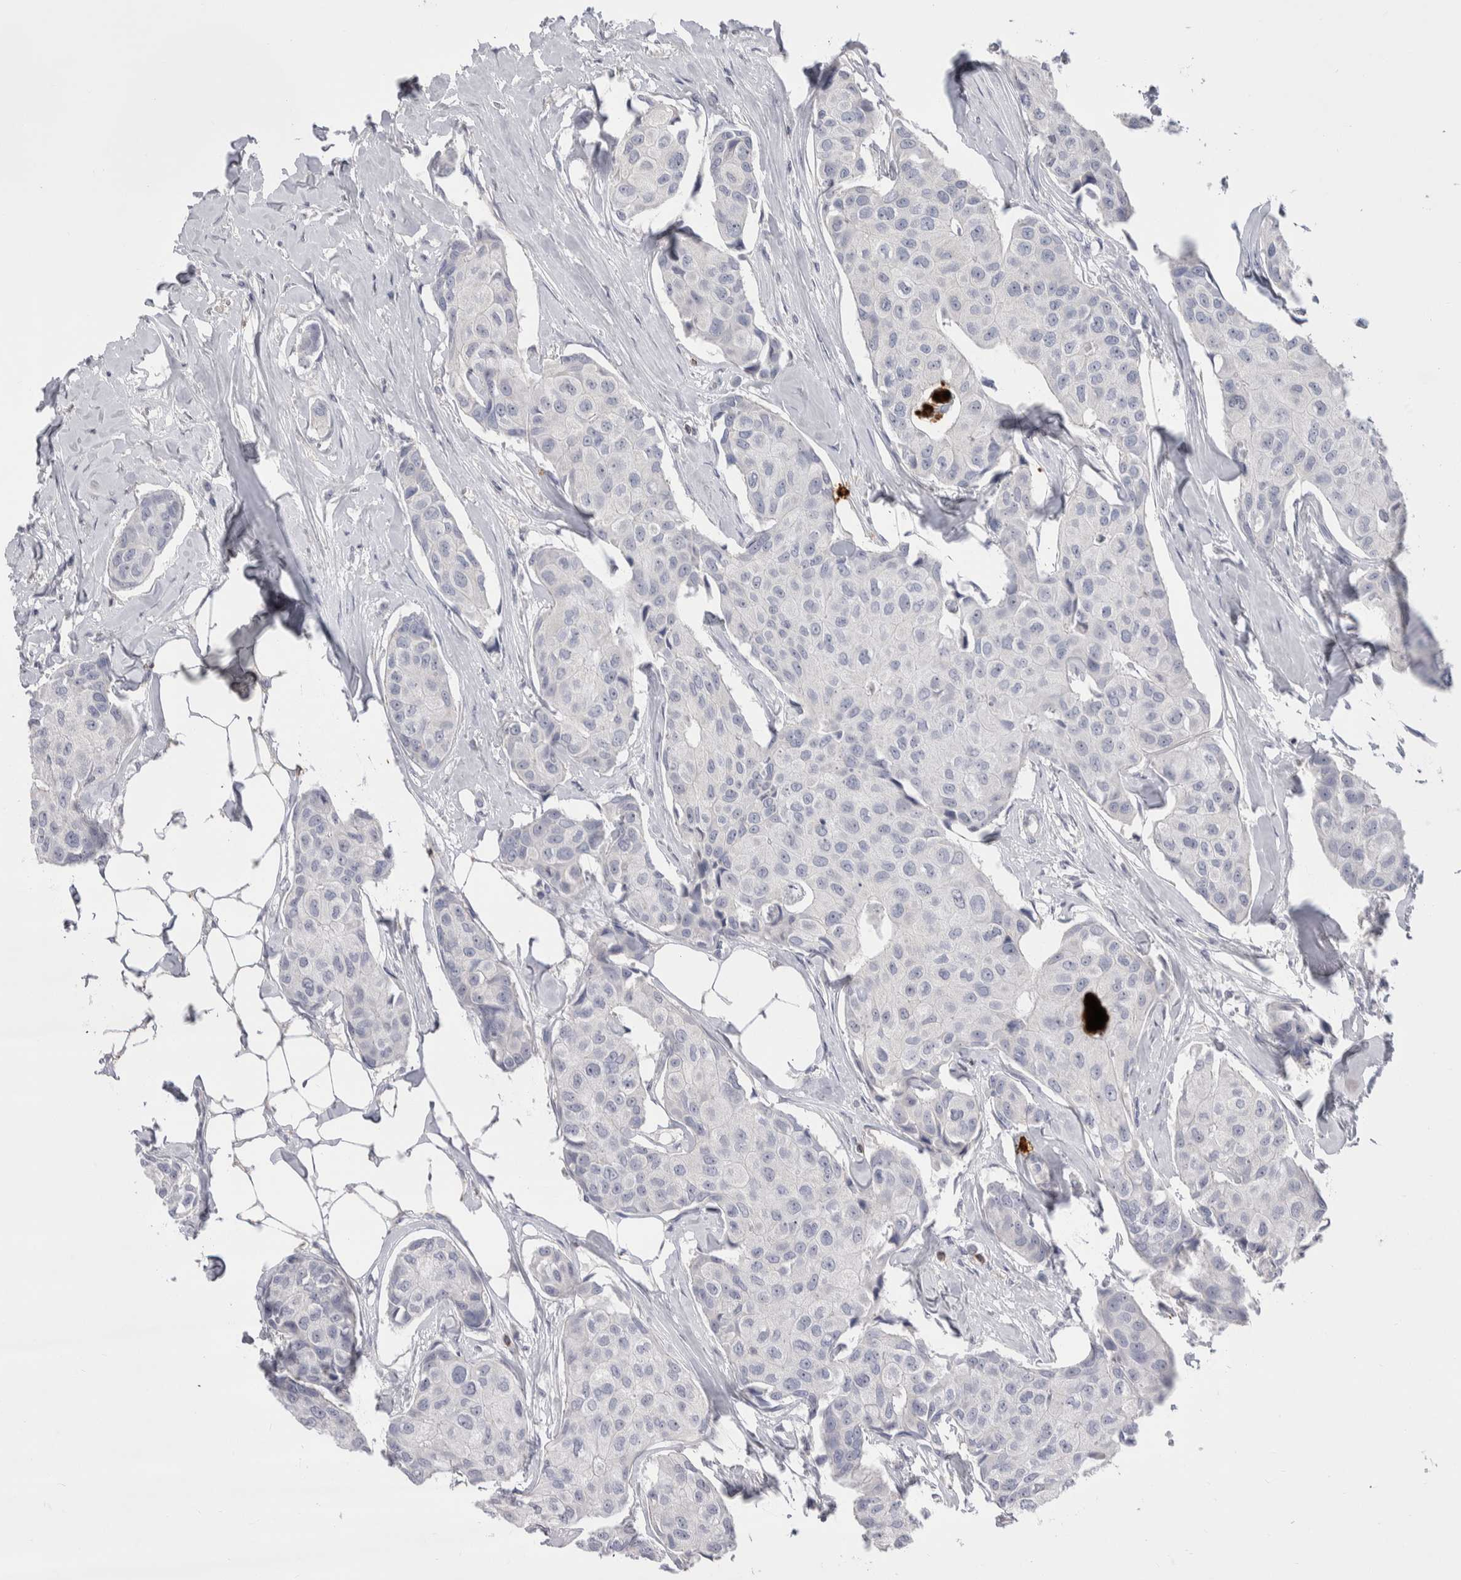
{"staining": {"intensity": "negative", "quantity": "none", "location": "none"}, "tissue": "breast cancer", "cell_type": "Tumor cells", "image_type": "cancer", "snomed": [{"axis": "morphology", "description": "Duct carcinoma"}, {"axis": "topography", "description": "Breast"}], "caption": "Immunohistochemistry histopathology image of human breast cancer stained for a protein (brown), which reveals no staining in tumor cells.", "gene": "CEP295NL", "patient": {"sex": "female", "age": 80}}